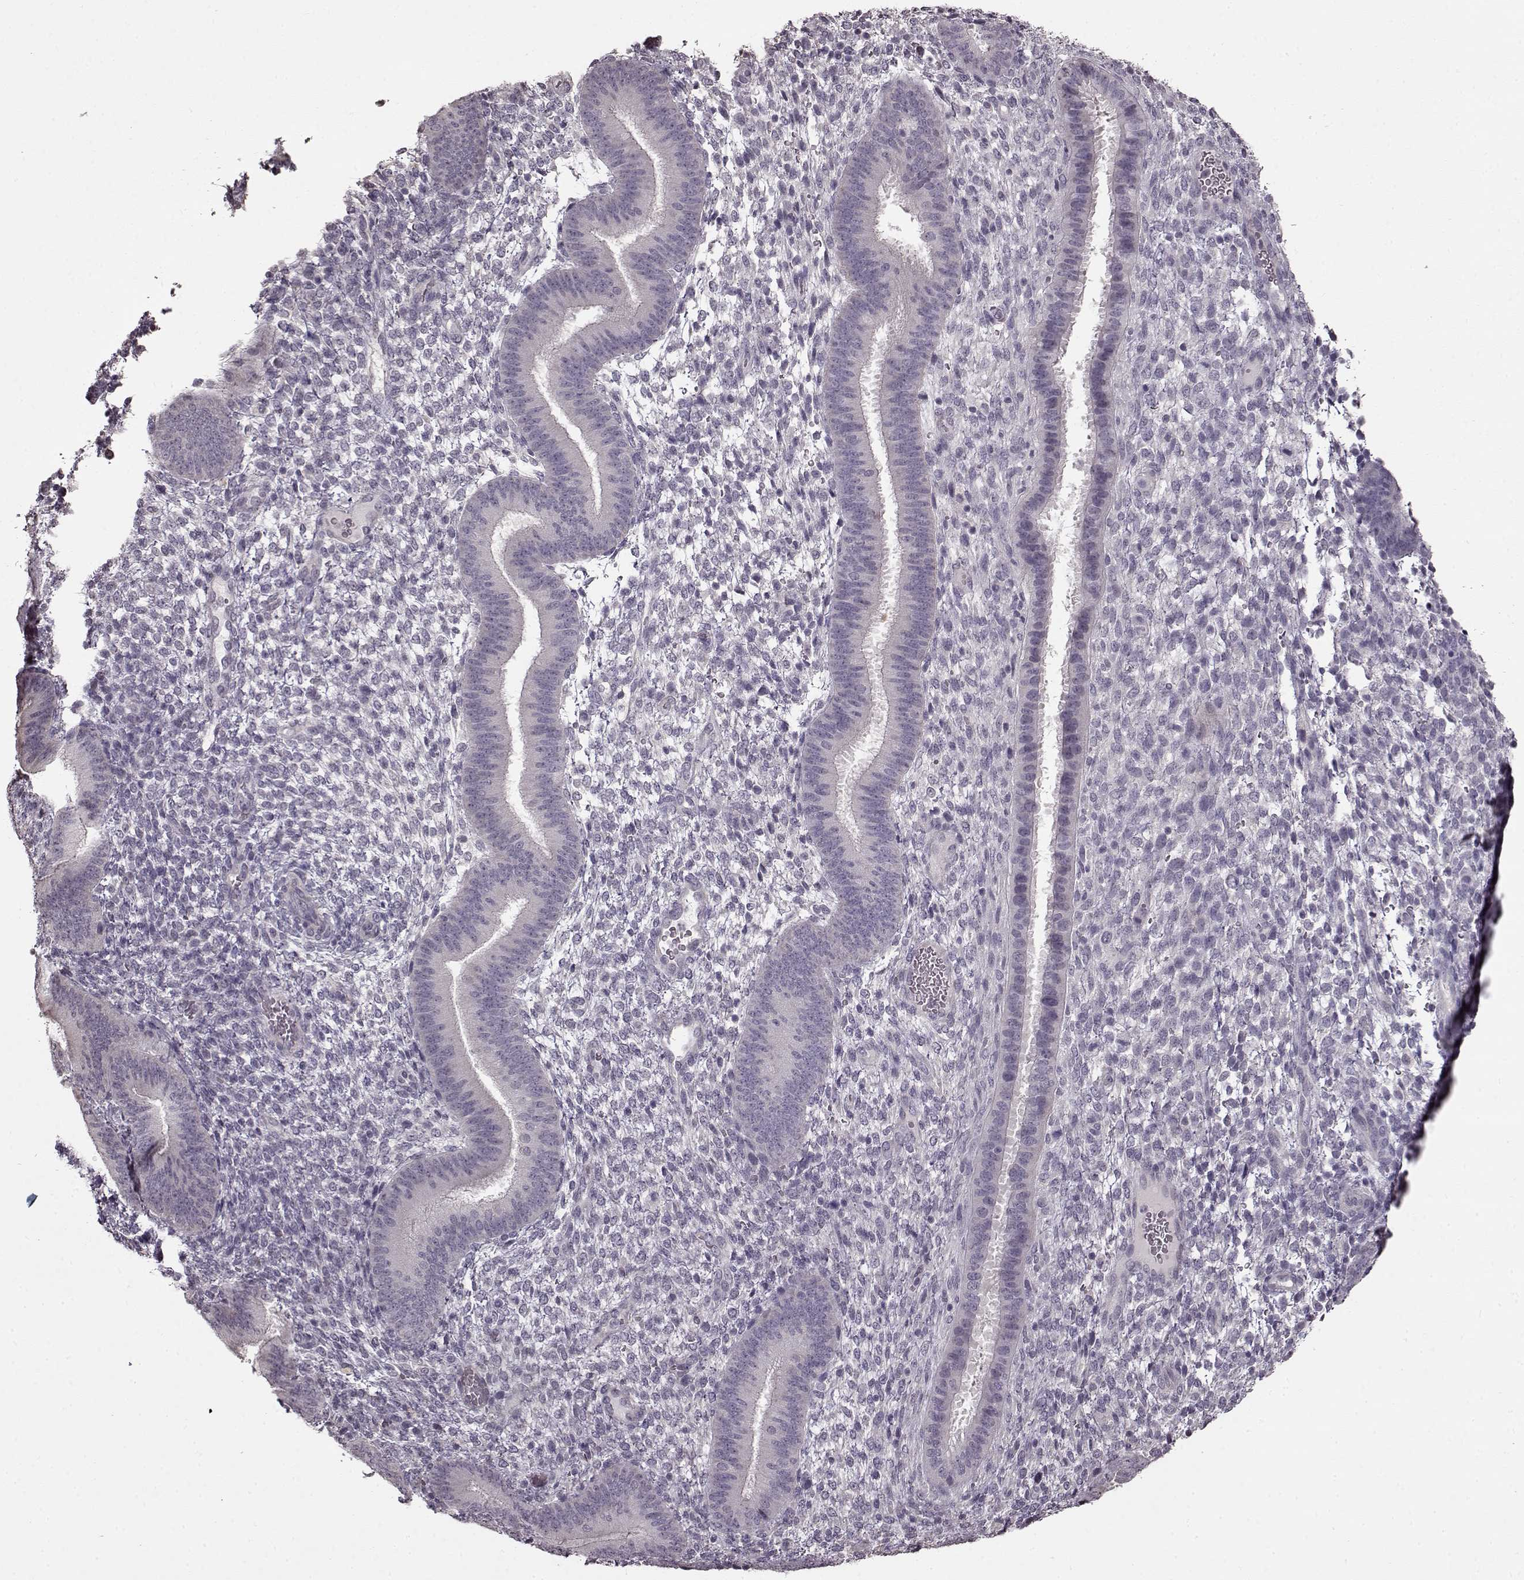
{"staining": {"intensity": "negative", "quantity": "none", "location": "none"}, "tissue": "endometrium", "cell_type": "Cells in endometrial stroma", "image_type": "normal", "snomed": [{"axis": "morphology", "description": "Normal tissue, NOS"}, {"axis": "topography", "description": "Endometrium"}], "caption": "There is no significant staining in cells in endometrial stroma of endometrium. (Brightfield microscopy of DAB (3,3'-diaminobenzidine) immunohistochemistry at high magnification).", "gene": "FSHB", "patient": {"sex": "female", "age": 39}}